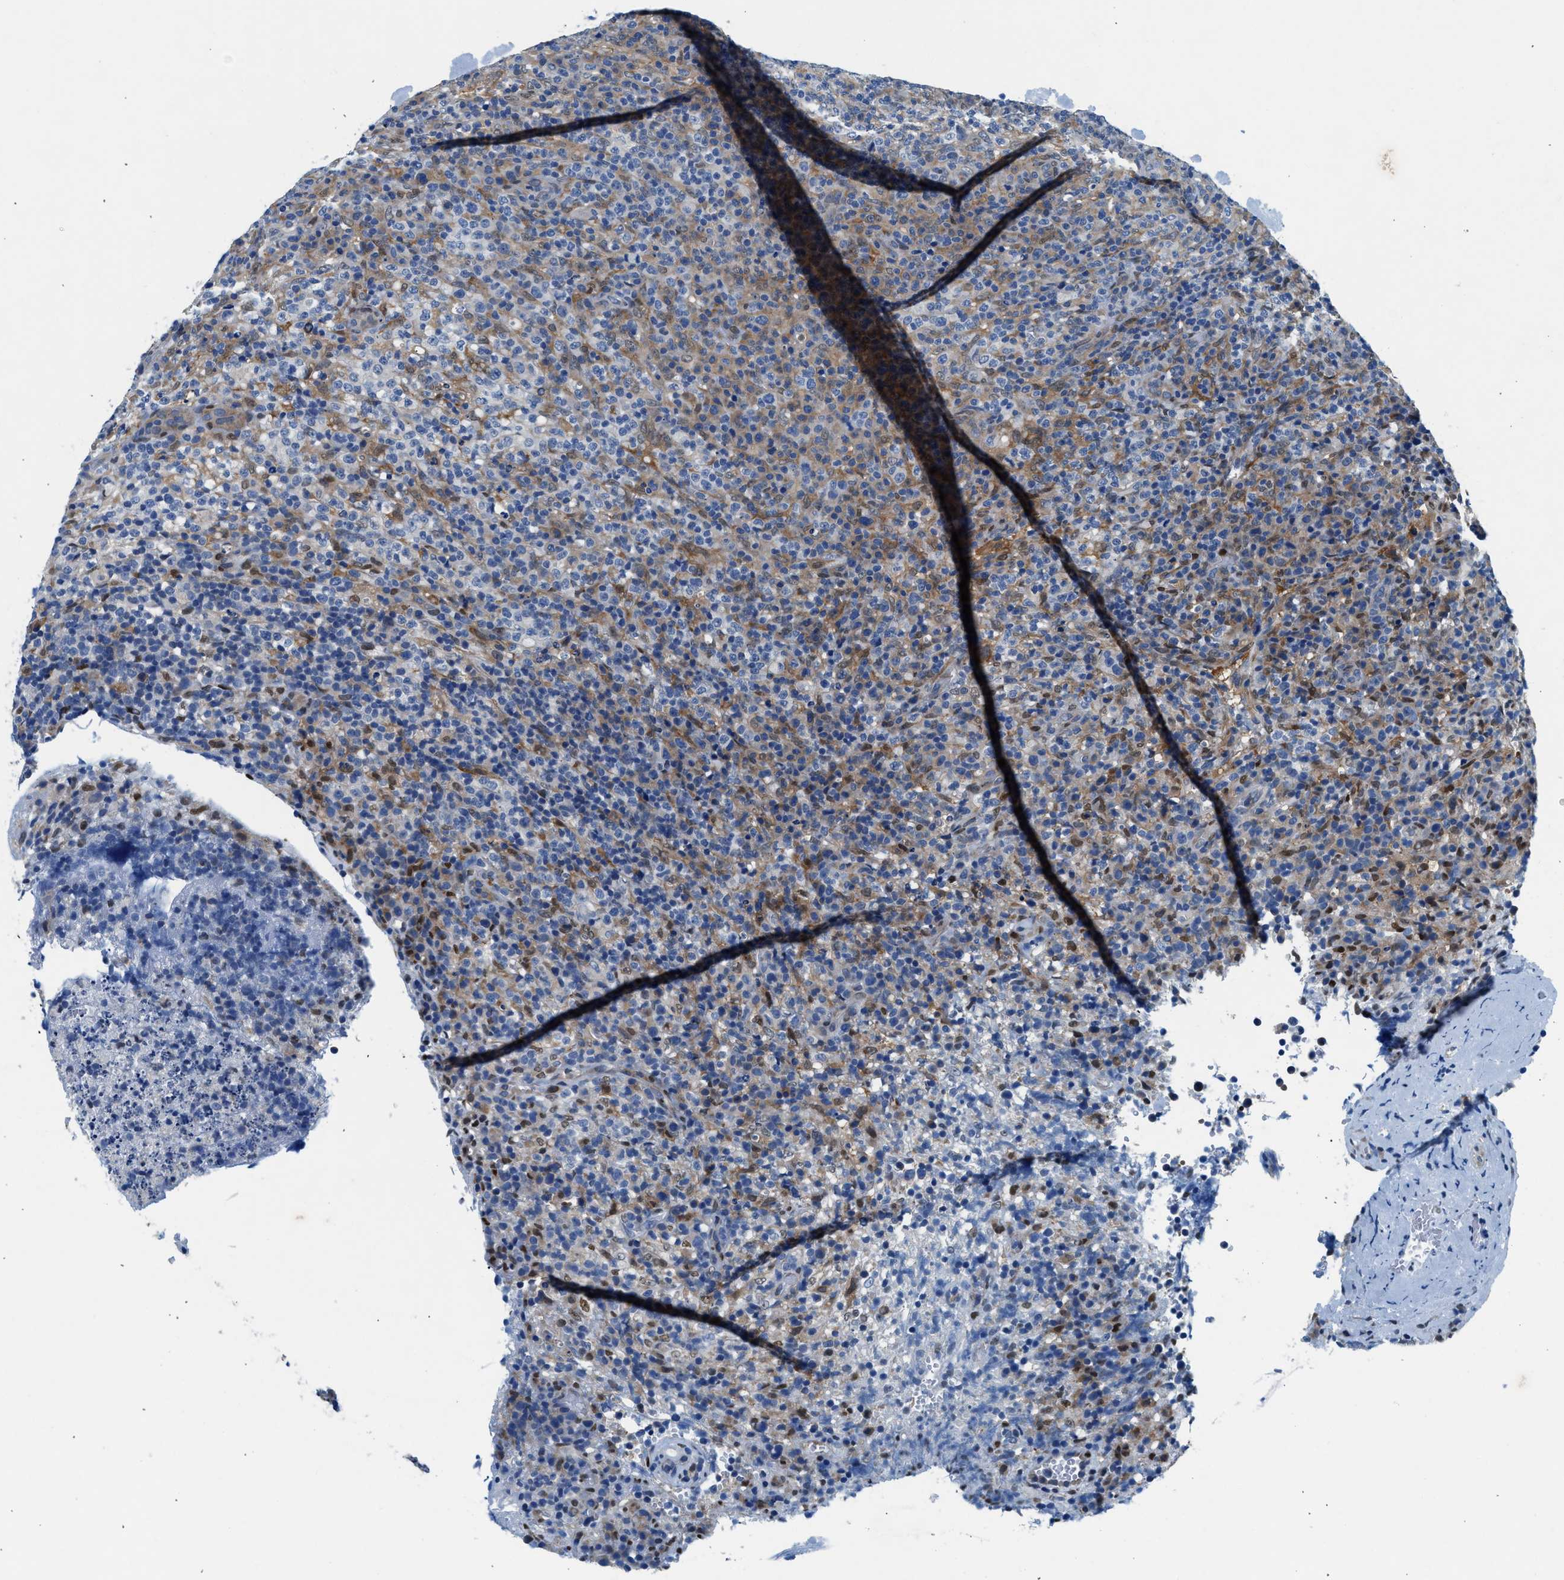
{"staining": {"intensity": "negative", "quantity": "none", "location": "none"}, "tissue": "lymphoma", "cell_type": "Tumor cells", "image_type": "cancer", "snomed": [{"axis": "morphology", "description": "Malignant lymphoma, non-Hodgkin's type, High grade"}, {"axis": "topography", "description": "Lymph node"}], "caption": "Immunohistochemistry micrograph of neoplastic tissue: human high-grade malignant lymphoma, non-Hodgkin's type stained with DAB (3,3'-diaminobenzidine) reveals no significant protein staining in tumor cells.", "gene": "COPS2", "patient": {"sex": "female", "age": 76}}